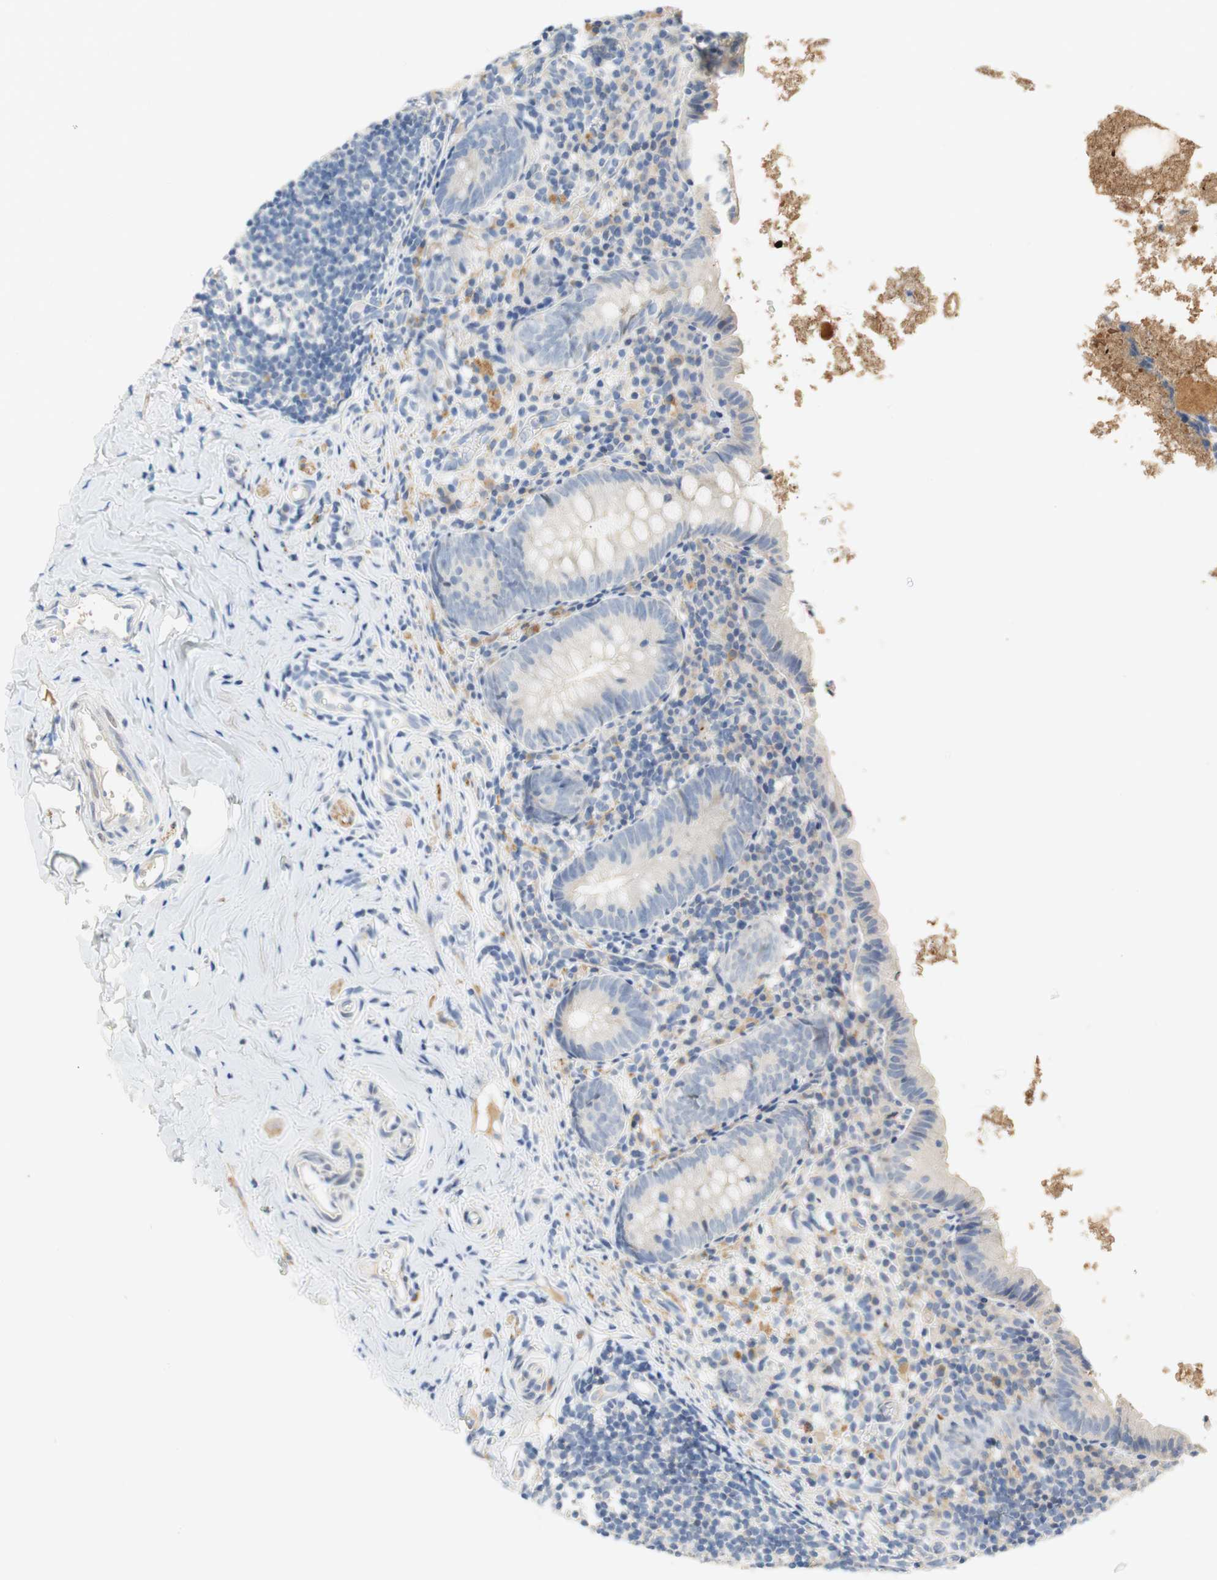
{"staining": {"intensity": "negative", "quantity": "none", "location": "none"}, "tissue": "appendix", "cell_type": "Glandular cells", "image_type": "normal", "snomed": [{"axis": "morphology", "description": "Normal tissue, NOS"}, {"axis": "topography", "description": "Appendix"}], "caption": "Micrograph shows no significant protein positivity in glandular cells of unremarkable appendix. (IHC, brightfield microscopy, high magnification).", "gene": "CCM2L", "patient": {"sex": "female", "age": 10}}